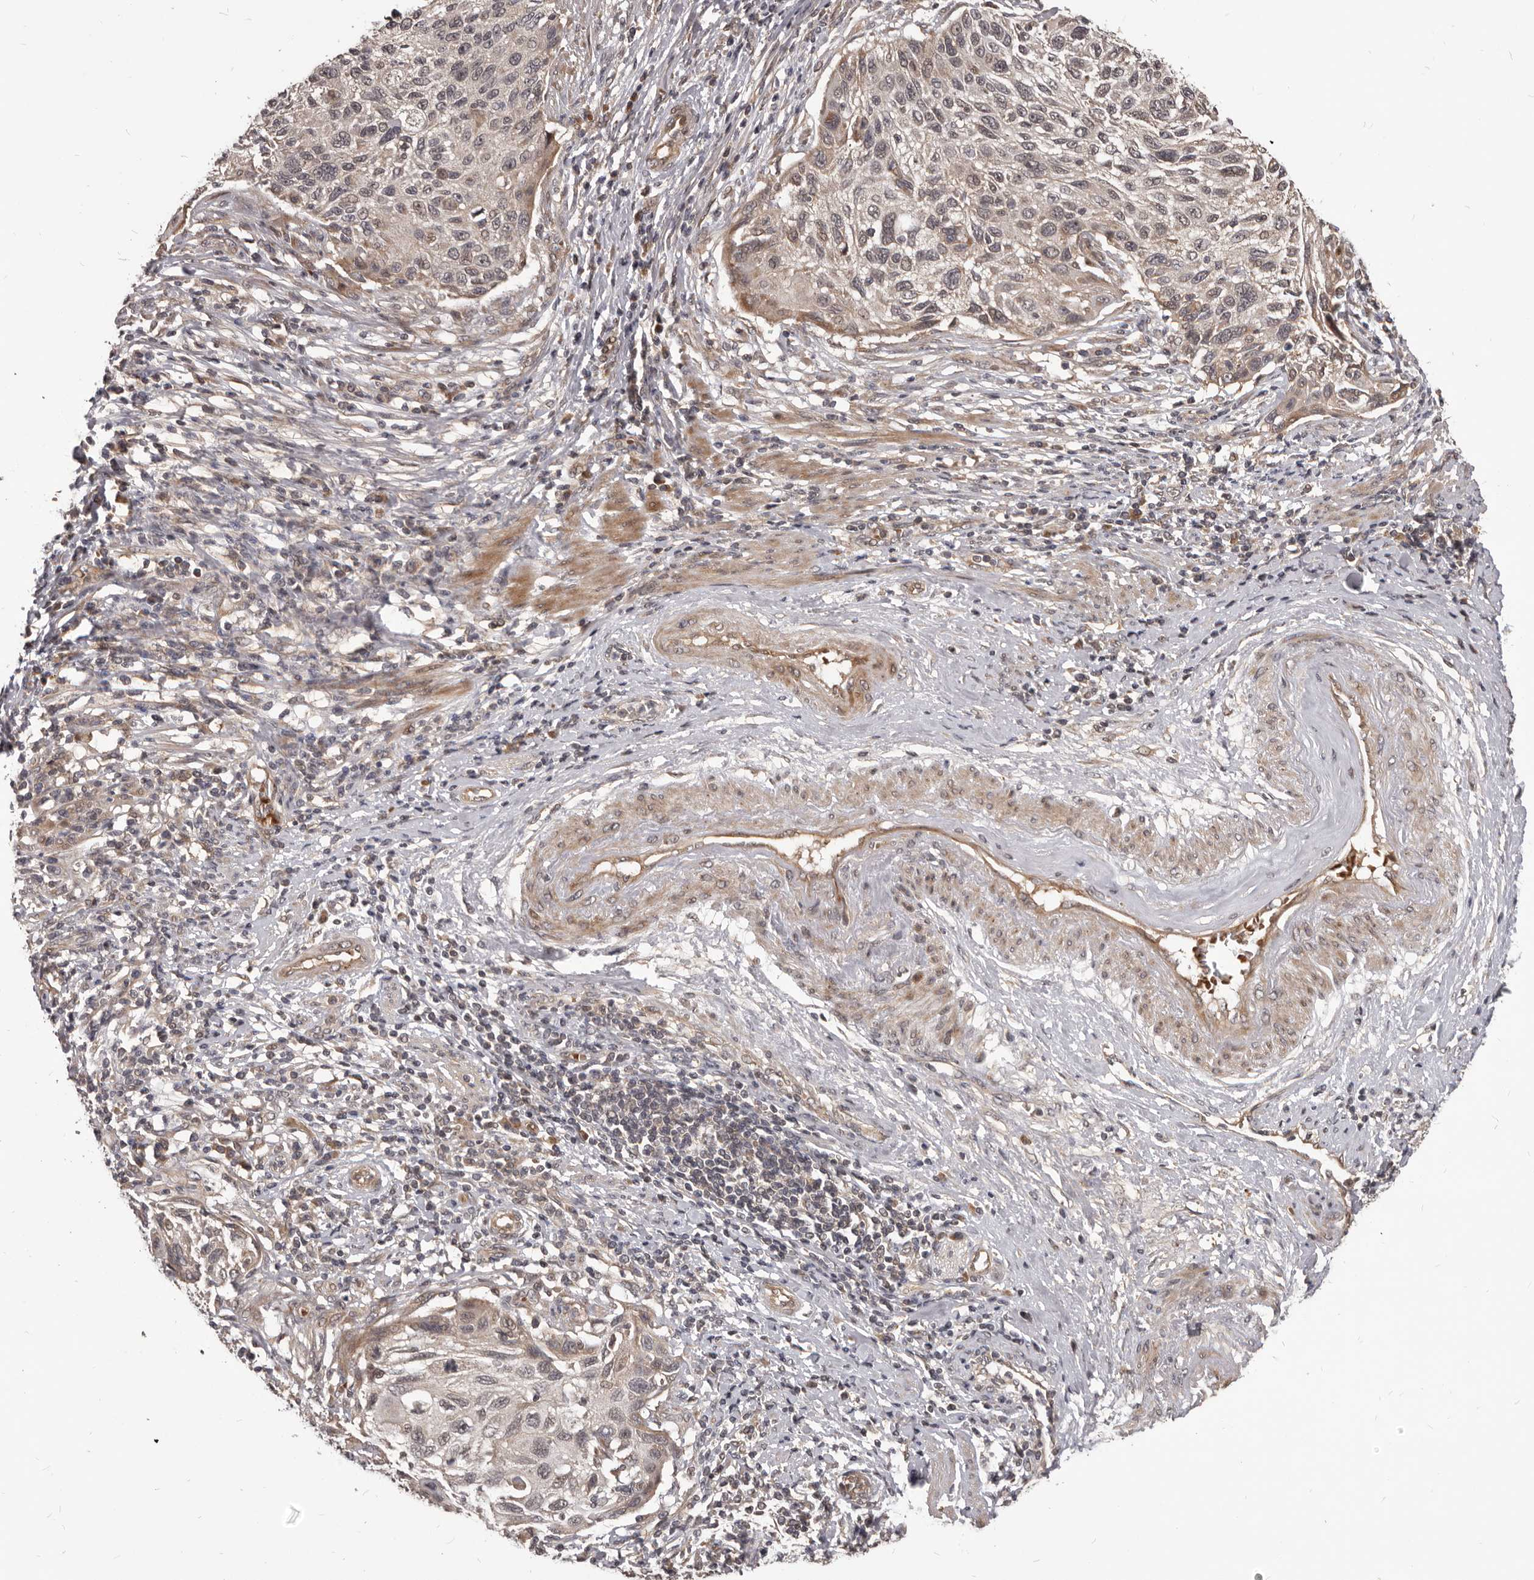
{"staining": {"intensity": "weak", "quantity": "<25%", "location": "cytoplasmic/membranous,nuclear"}, "tissue": "cervical cancer", "cell_type": "Tumor cells", "image_type": "cancer", "snomed": [{"axis": "morphology", "description": "Squamous cell carcinoma, NOS"}, {"axis": "topography", "description": "Cervix"}], "caption": "Cervical cancer (squamous cell carcinoma) stained for a protein using IHC reveals no positivity tumor cells.", "gene": "GABPB2", "patient": {"sex": "female", "age": 70}}